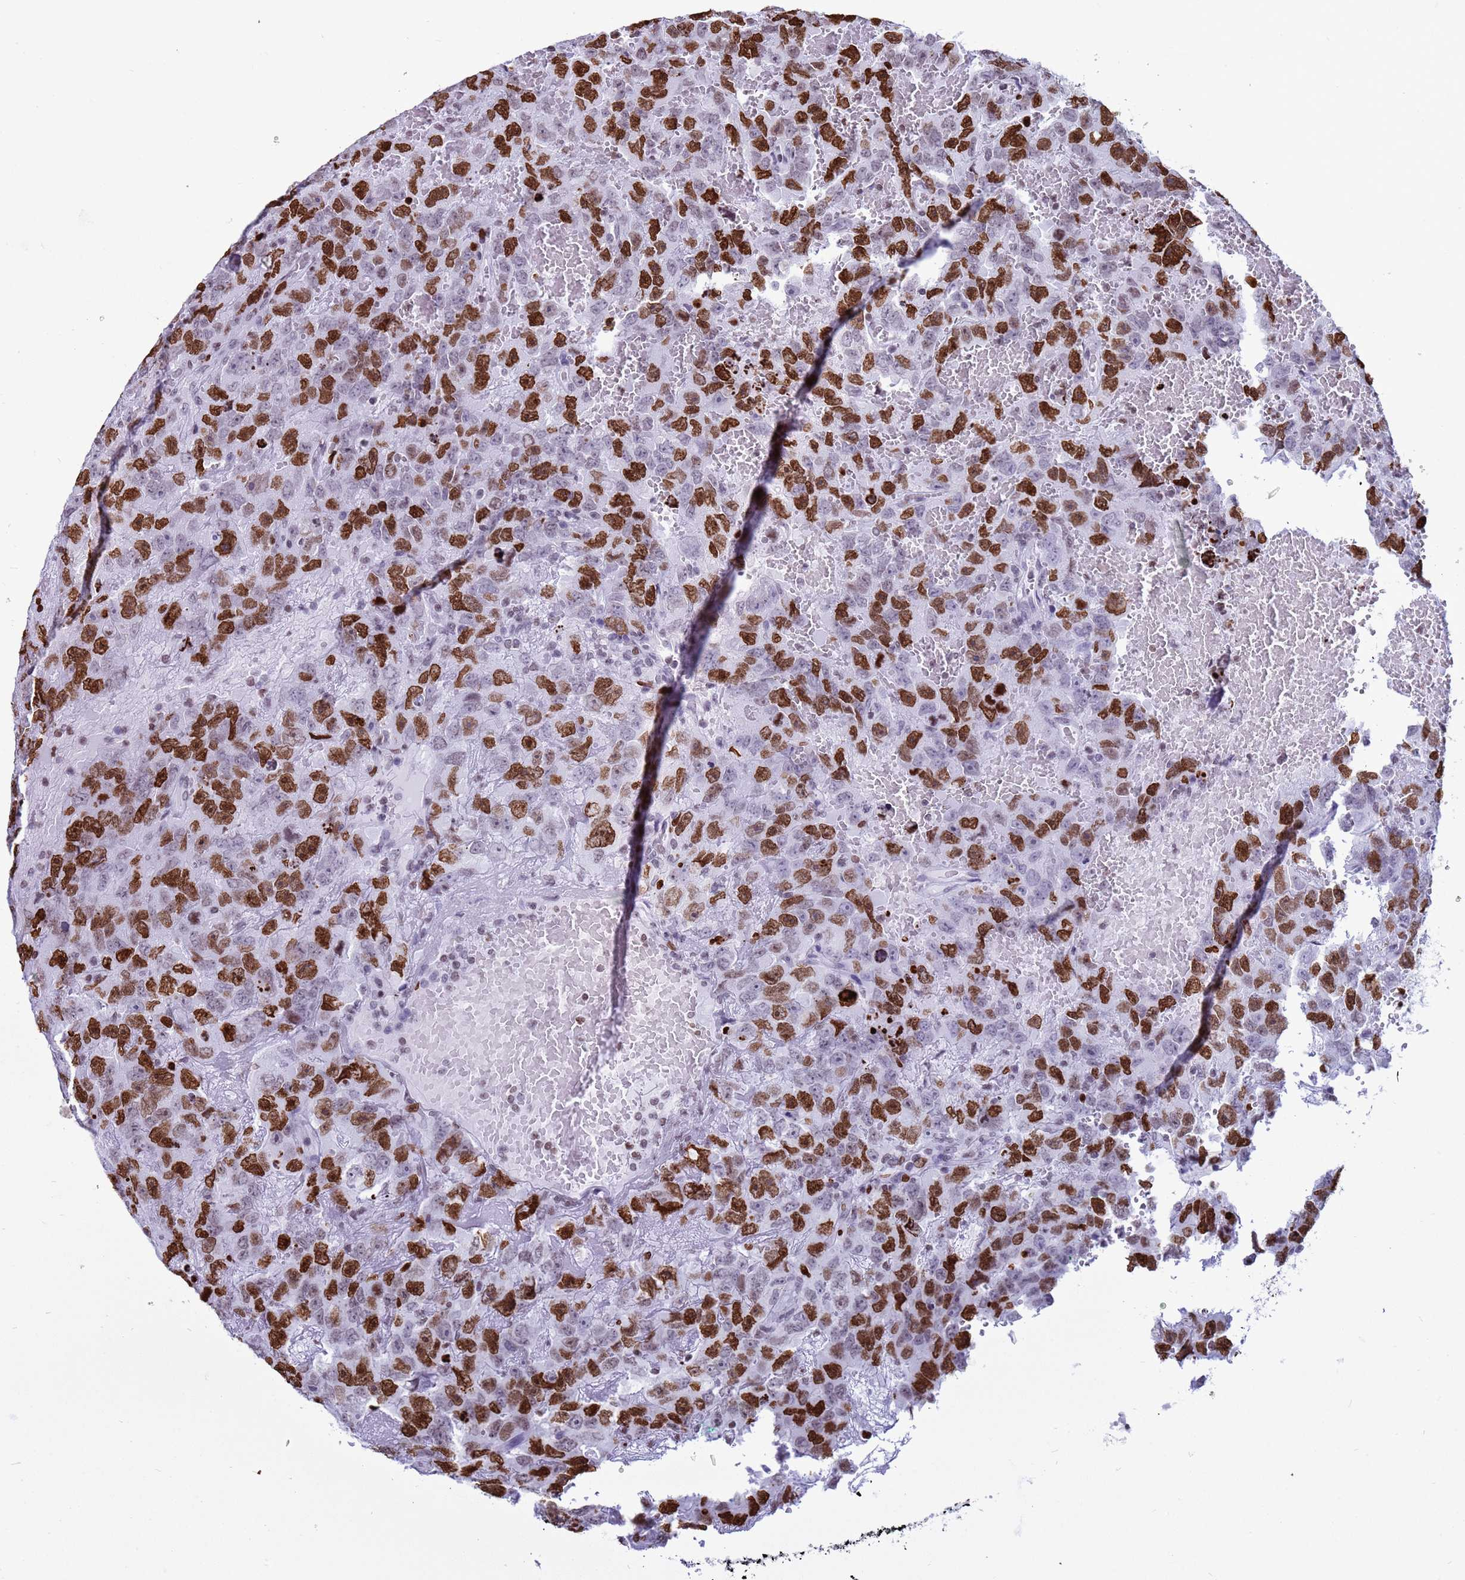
{"staining": {"intensity": "strong", "quantity": ">75%", "location": "nuclear"}, "tissue": "testis cancer", "cell_type": "Tumor cells", "image_type": "cancer", "snomed": [{"axis": "morphology", "description": "Carcinoma, Embryonal, NOS"}, {"axis": "topography", "description": "Testis"}], "caption": "Strong nuclear staining is identified in approximately >75% of tumor cells in testis cancer (embryonal carcinoma).", "gene": "H4C8", "patient": {"sex": "male", "age": 45}}